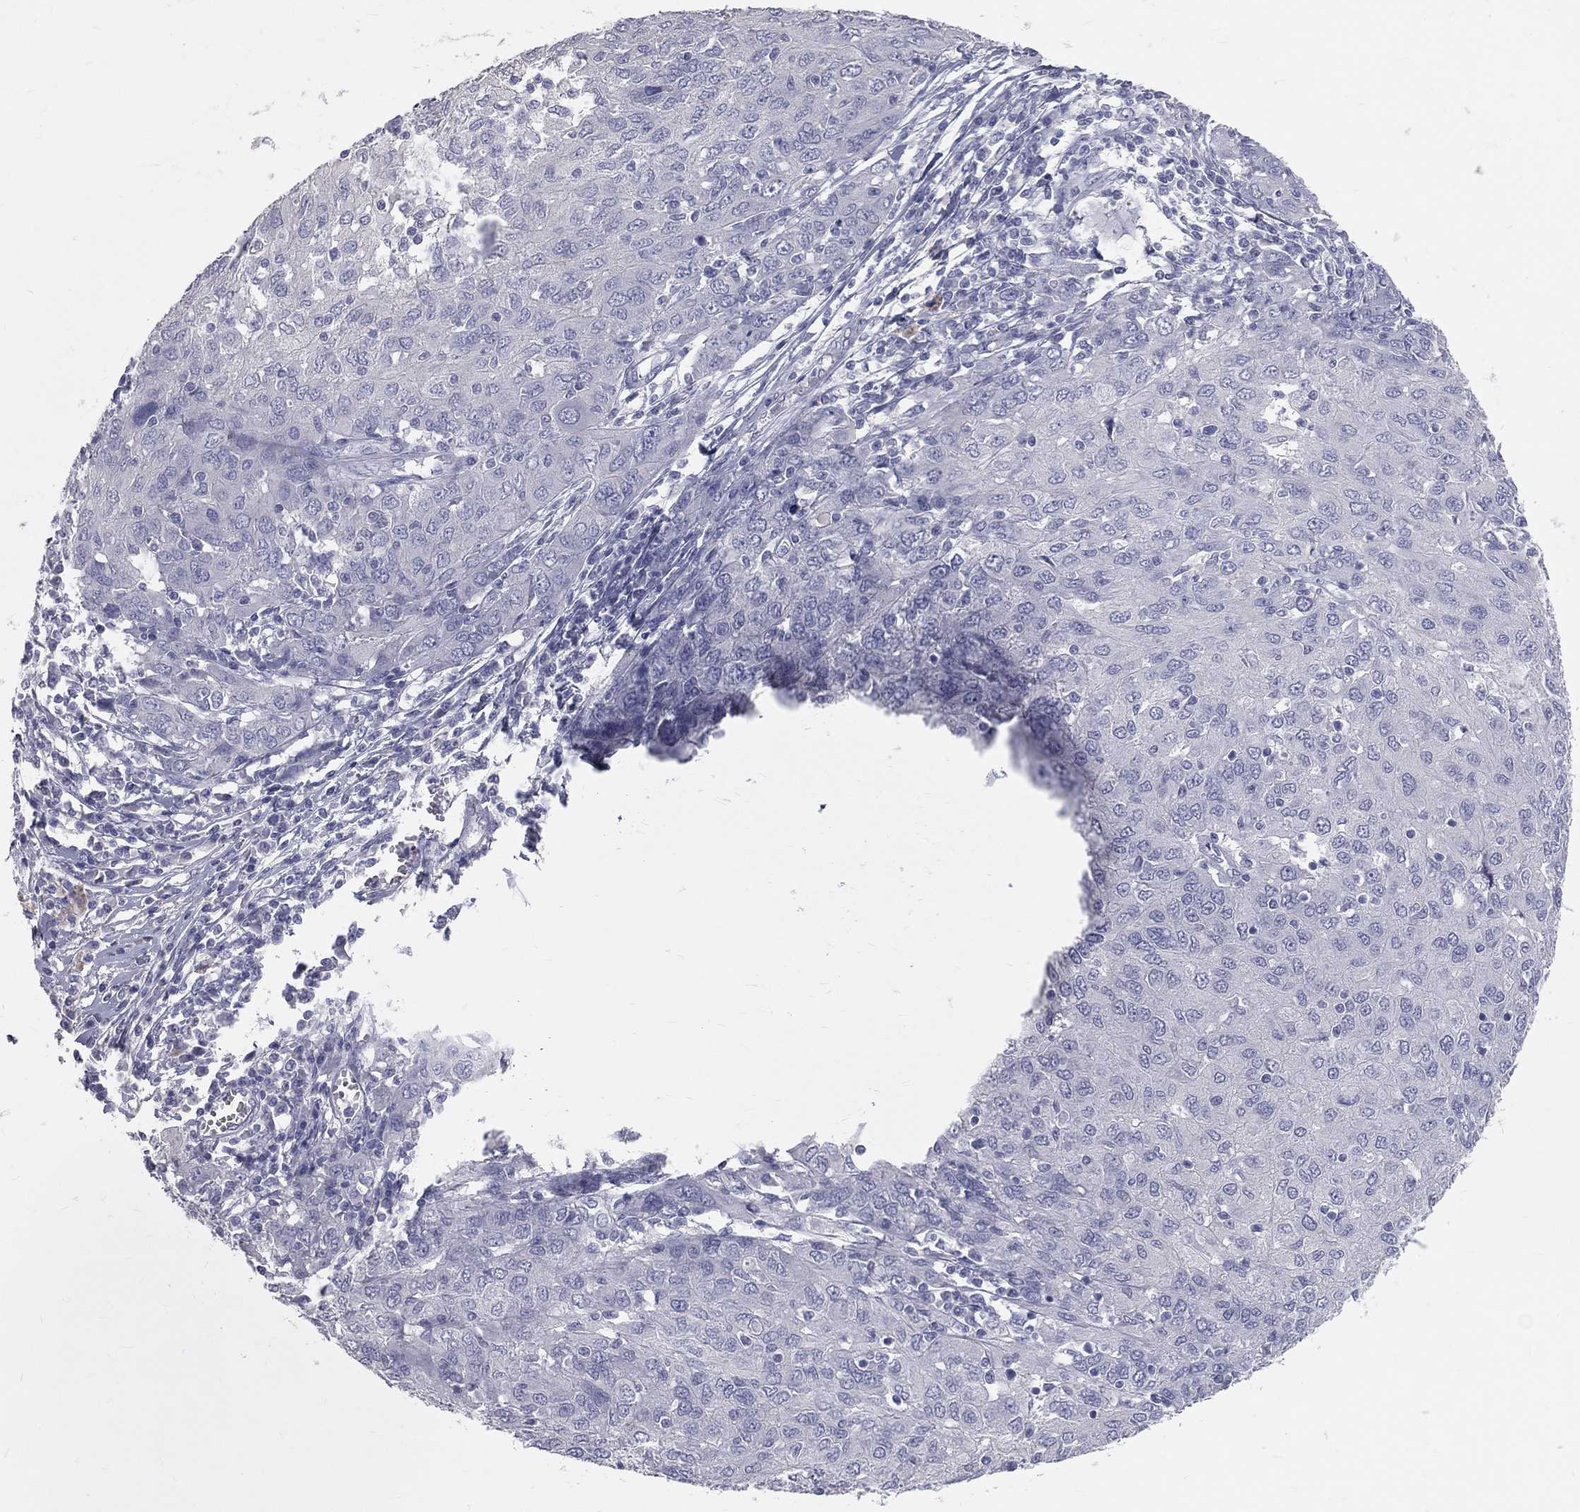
{"staining": {"intensity": "negative", "quantity": "none", "location": "none"}, "tissue": "ovarian cancer", "cell_type": "Tumor cells", "image_type": "cancer", "snomed": [{"axis": "morphology", "description": "Carcinoma, endometroid"}, {"axis": "topography", "description": "Ovary"}], "caption": "Image shows no protein expression in tumor cells of ovarian endometroid carcinoma tissue. Nuclei are stained in blue.", "gene": "TFPI2", "patient": {"sex": "female", "age": 50}}